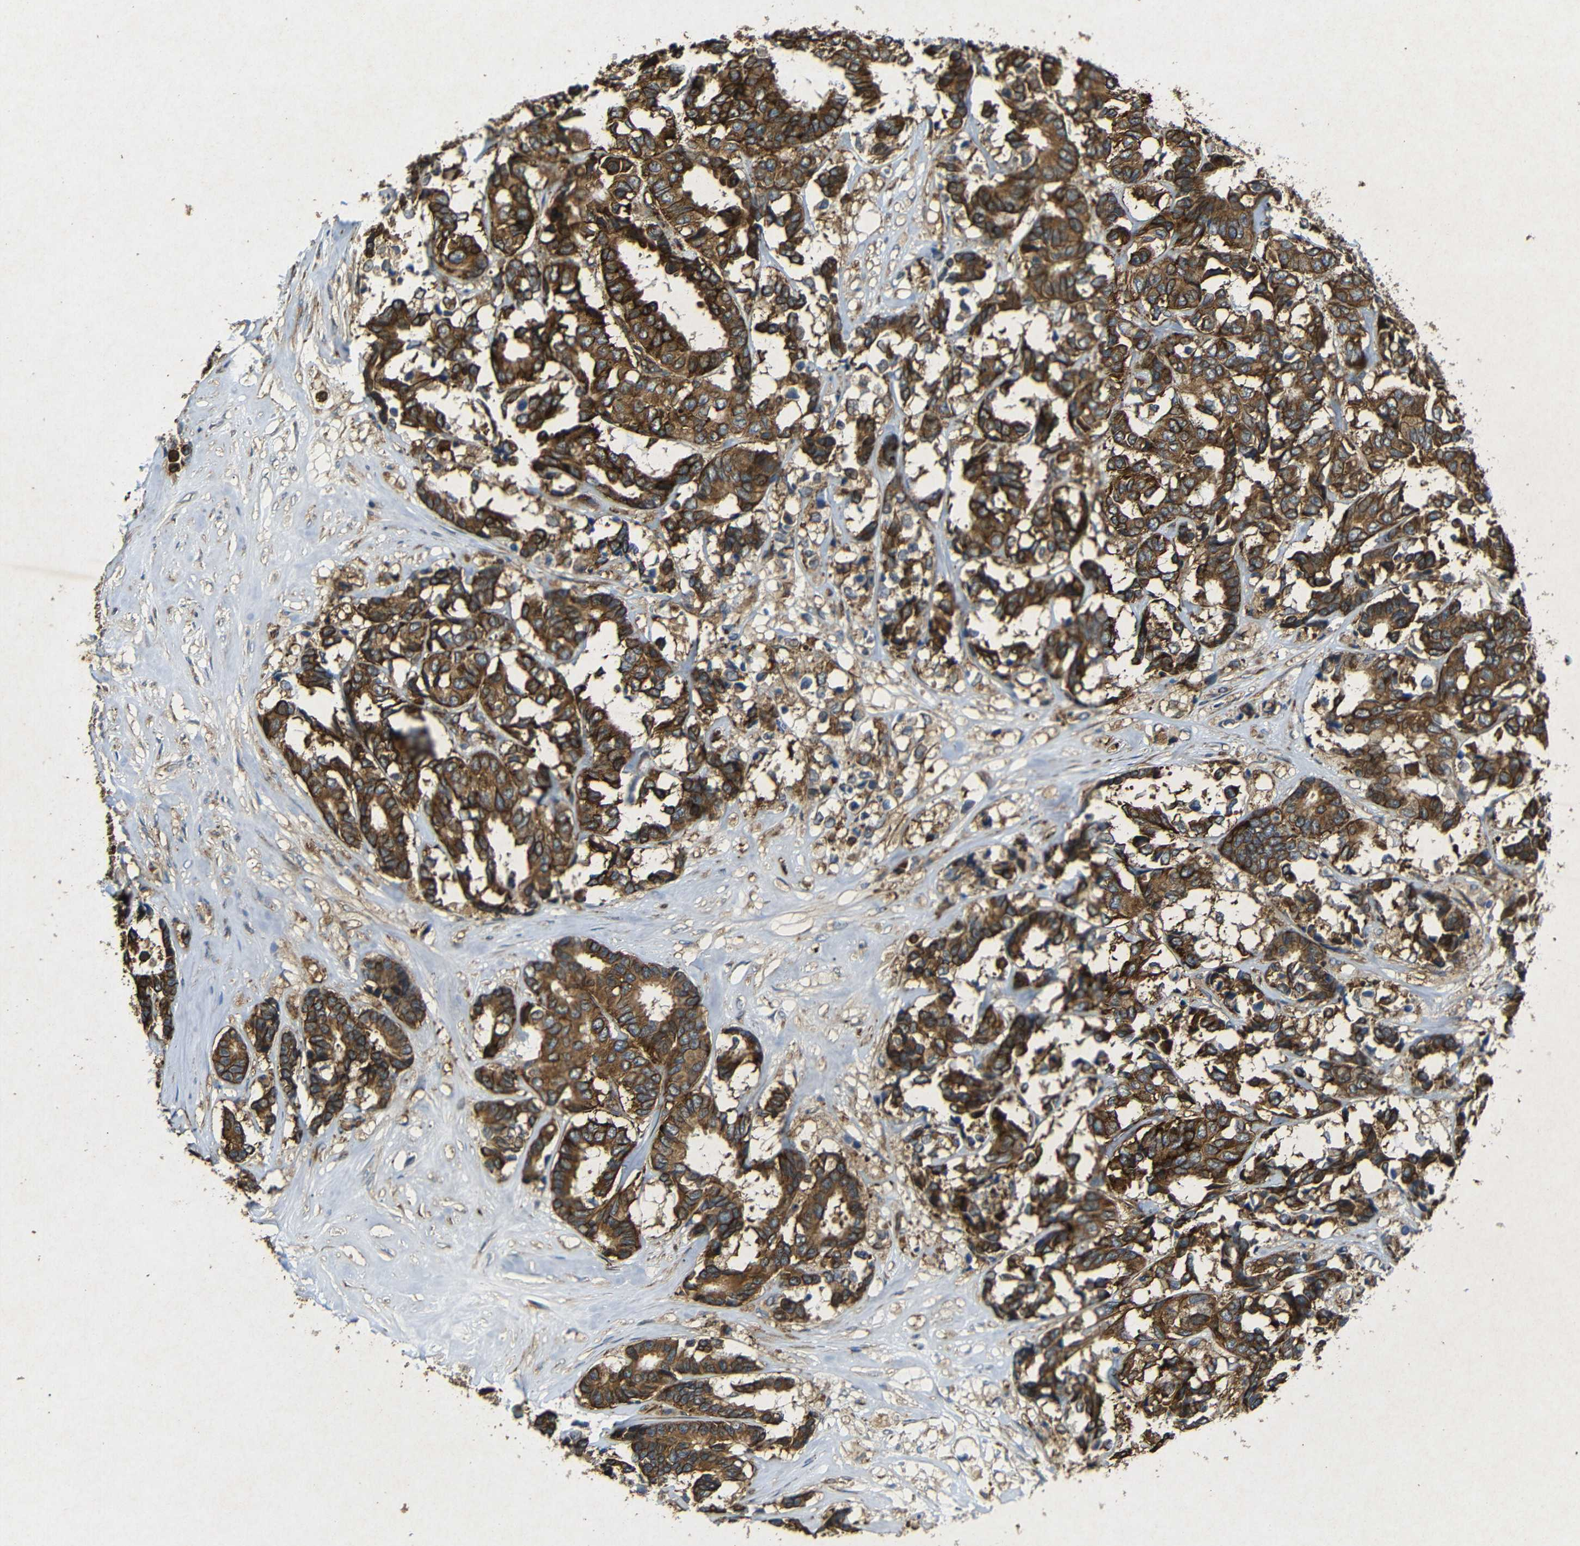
{"staining": {"intensity": "strong", "quantity": ">75%", "location": "cytoplasmic/membranous"}, "tissue": "breast cancer", "cell_type": "Tumor cells", "image_type": "cancer", "snomed": [{"axis": "morphology", "description": "Duct carcinoma"}, {"axis": "topography", "description": "Breast"}], "caption": "Intraductal carcinoma (breast) tissue displays strong cytoplasmic/membranous positivity in approximately >75% of tumor cells", "gene": "BTF3", "patient": {"sex": "female", "age": 87}}